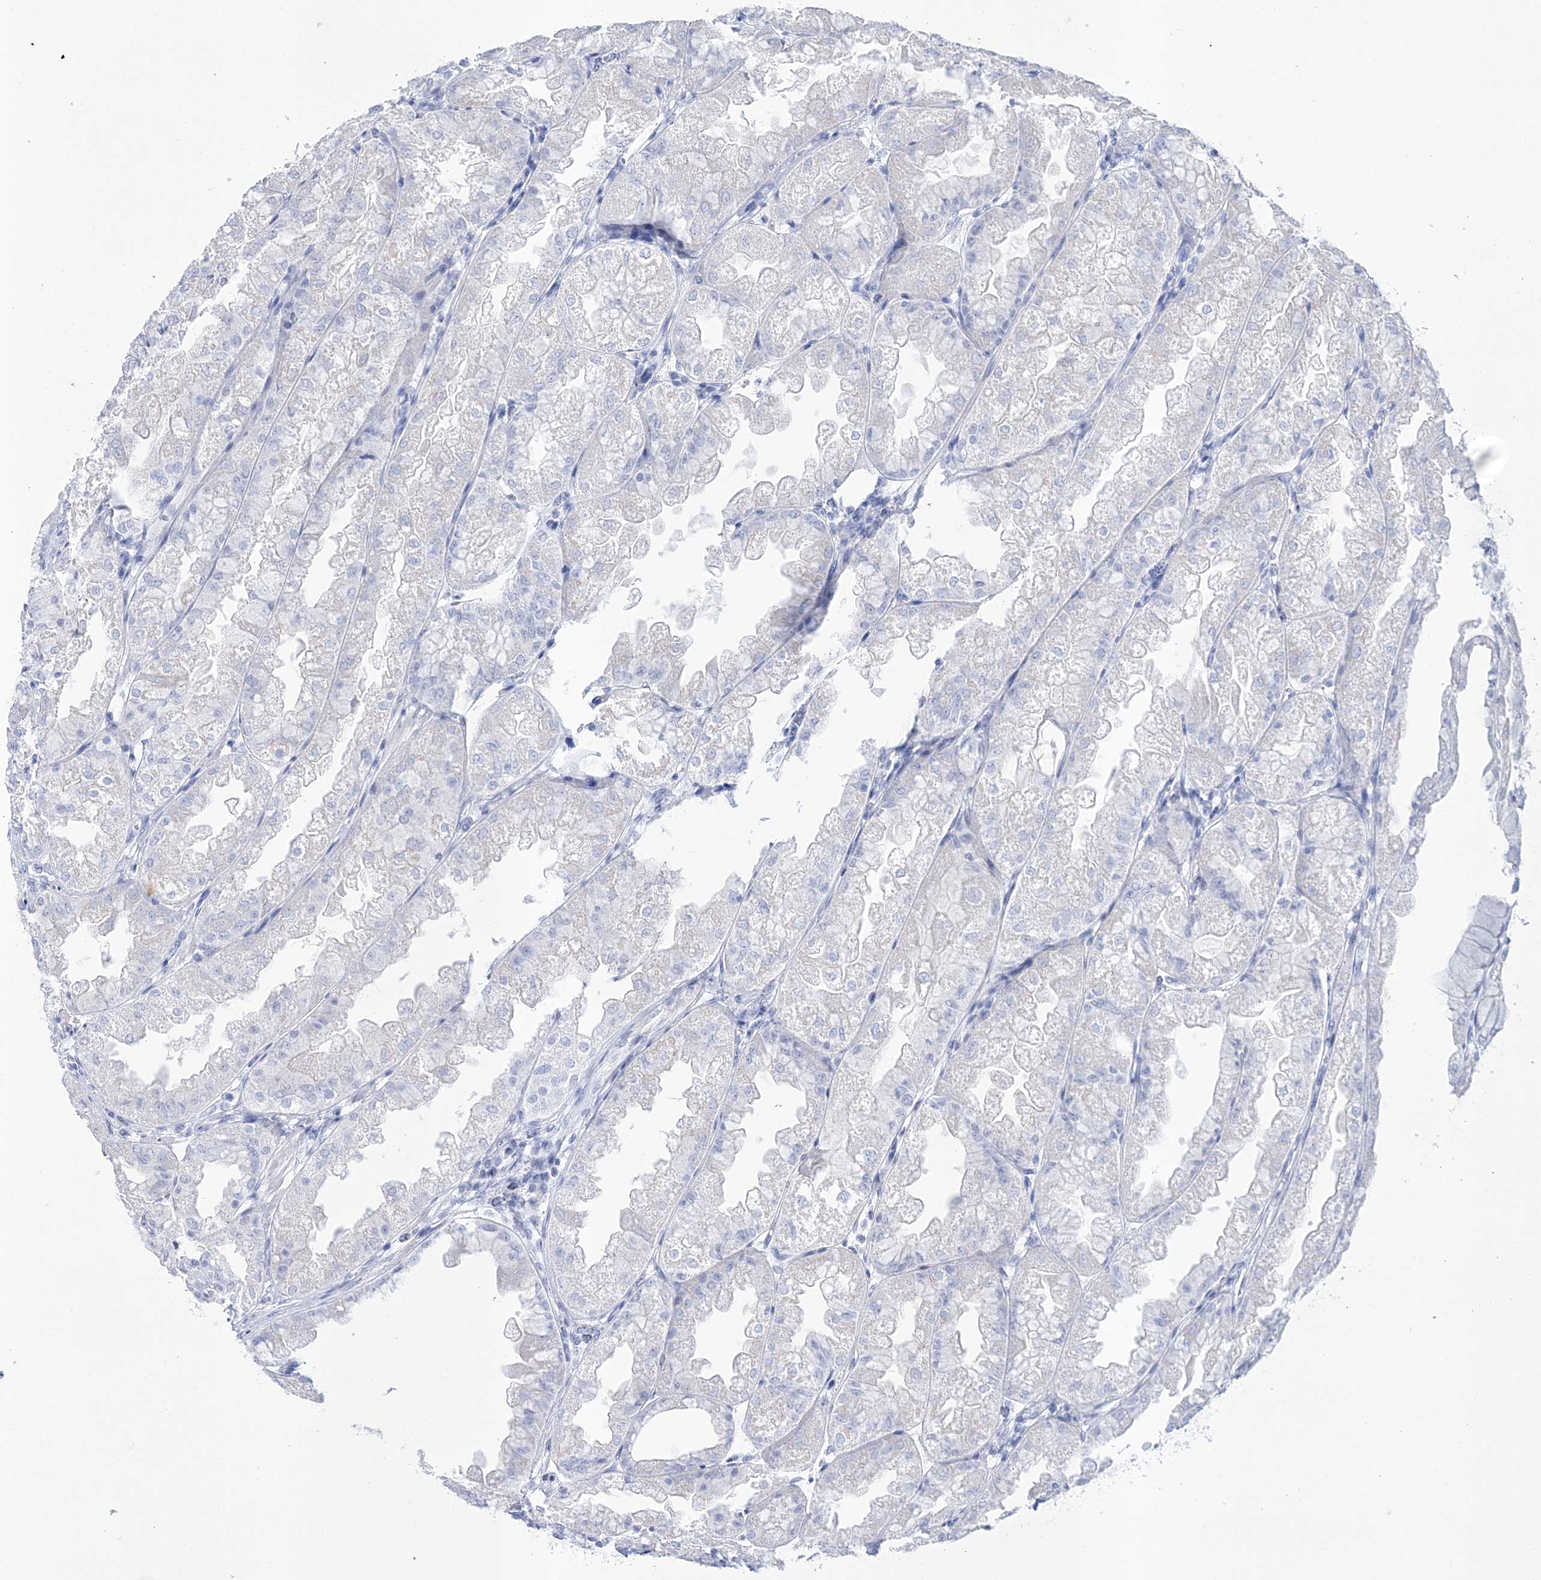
{"staining": {"intensity": "negative", "quantity": "none", "location": "none"}, "tissue": "stomach", "cell_type": "Glandular cells", "image_type": "normal", "snomed": [{"axis": "morphology", "description": "Normal tissue, NOS"}, {"axis": "topography", "description": "Stomach, upper"}], "caption": "This photomicrograph is of benign stomach stained with IHC to label a protein in brown with the nuclei are counter-stained blue. There is no expression in glandular cells.", "gene": "RBP2", "patient": {"sex": "male", "age": 47}}